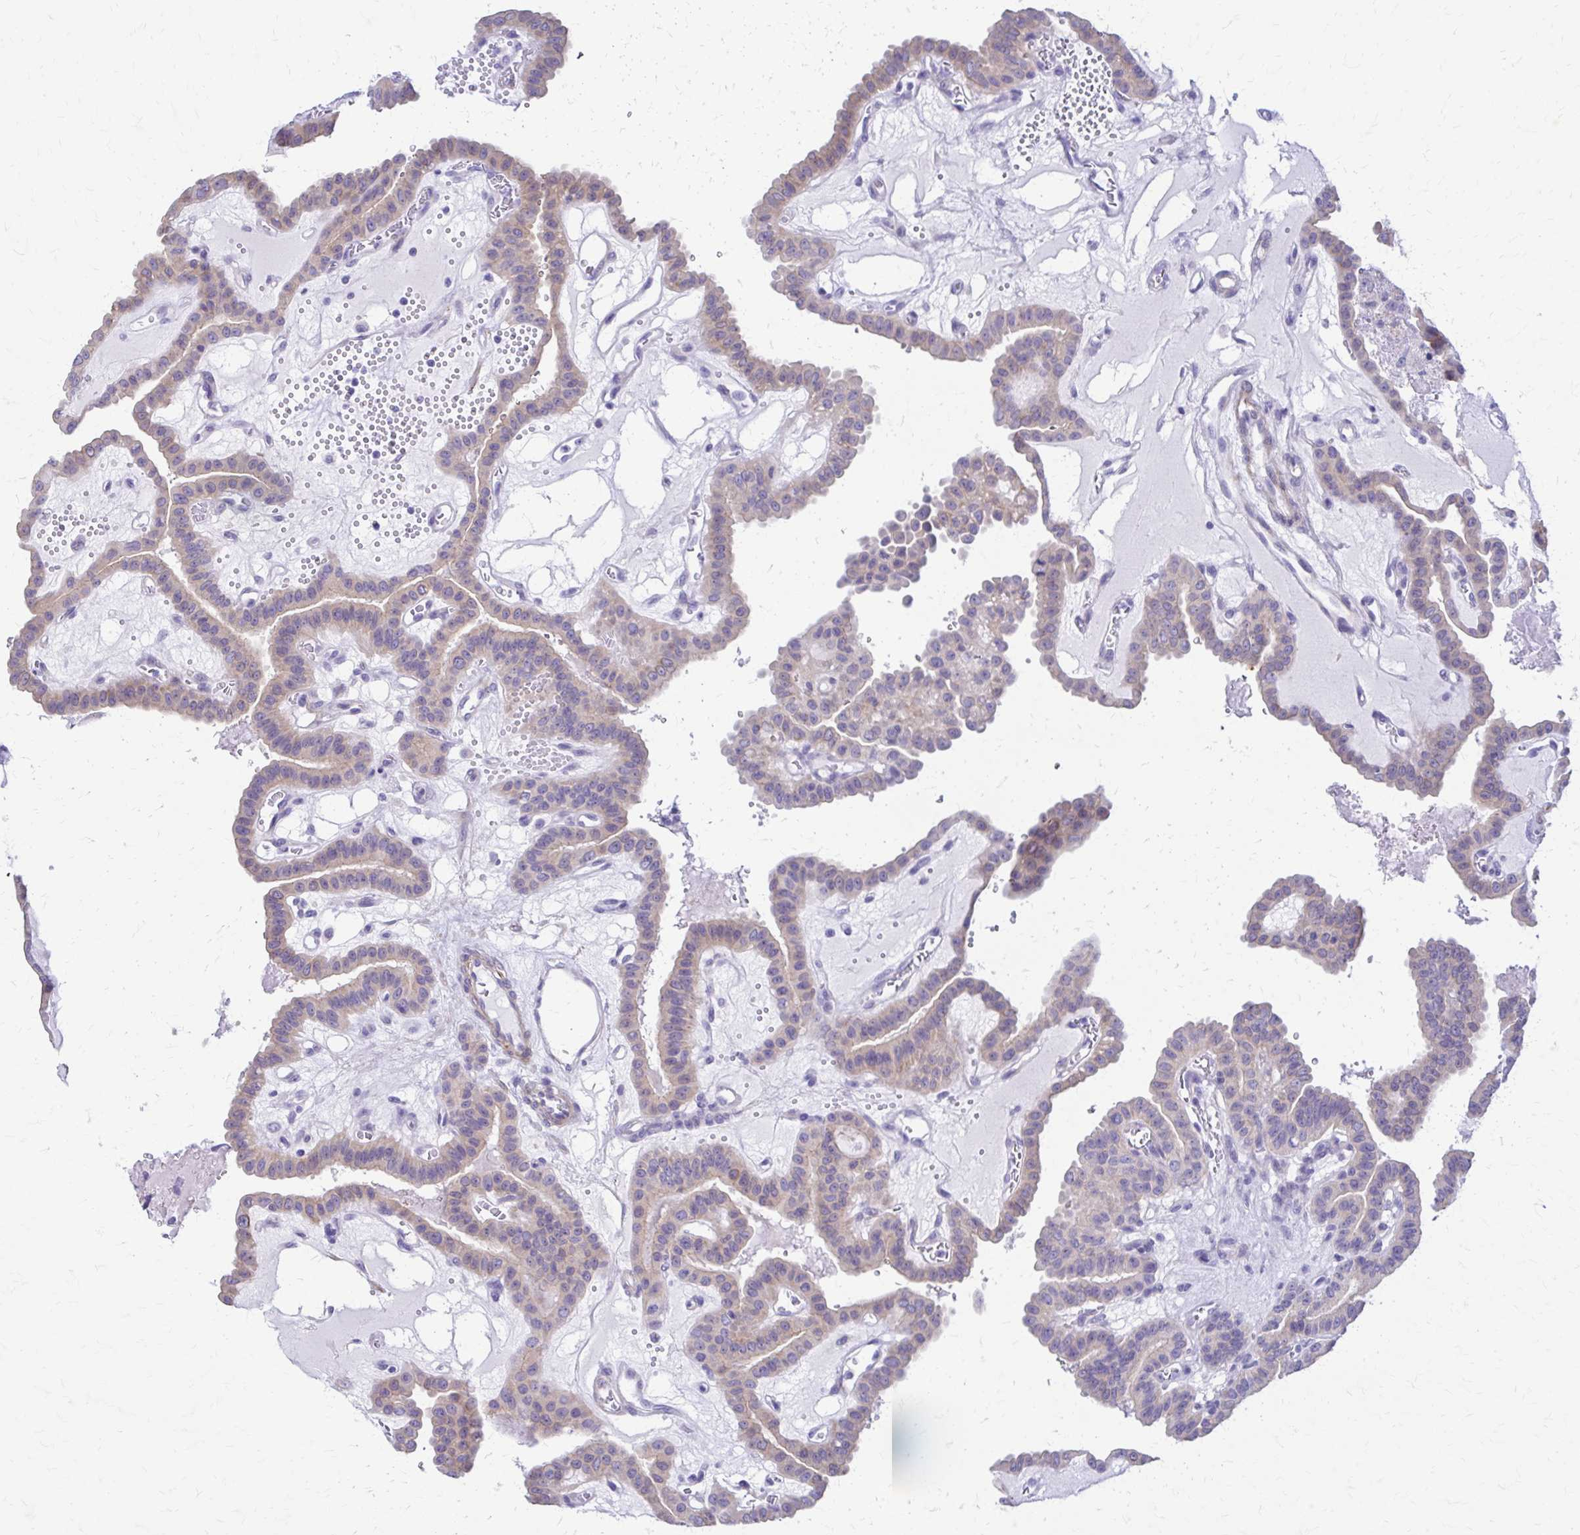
{"staining": {"intensity": "weak", "quantity": "<25%", "location": "cytoplasmic/membranous"}, "tissue": "thyroid cancer", "cell_type": "Tumor cells", "image_type": "cancer", "snomed": [{"axis": "morphology", "description": "Papillary adenocarcinoma, NOS"}, {"axis": "topography", "description": "Thyroid gland"}], "caption": "This is a micrograph of immunohistochemistry (IHC) staining of thyroid cancer (papillary adenocarcinoma), which shows no expression in tumor cells.", "gene": "DSP", "patient": {"sex": "male", "age": 87}}